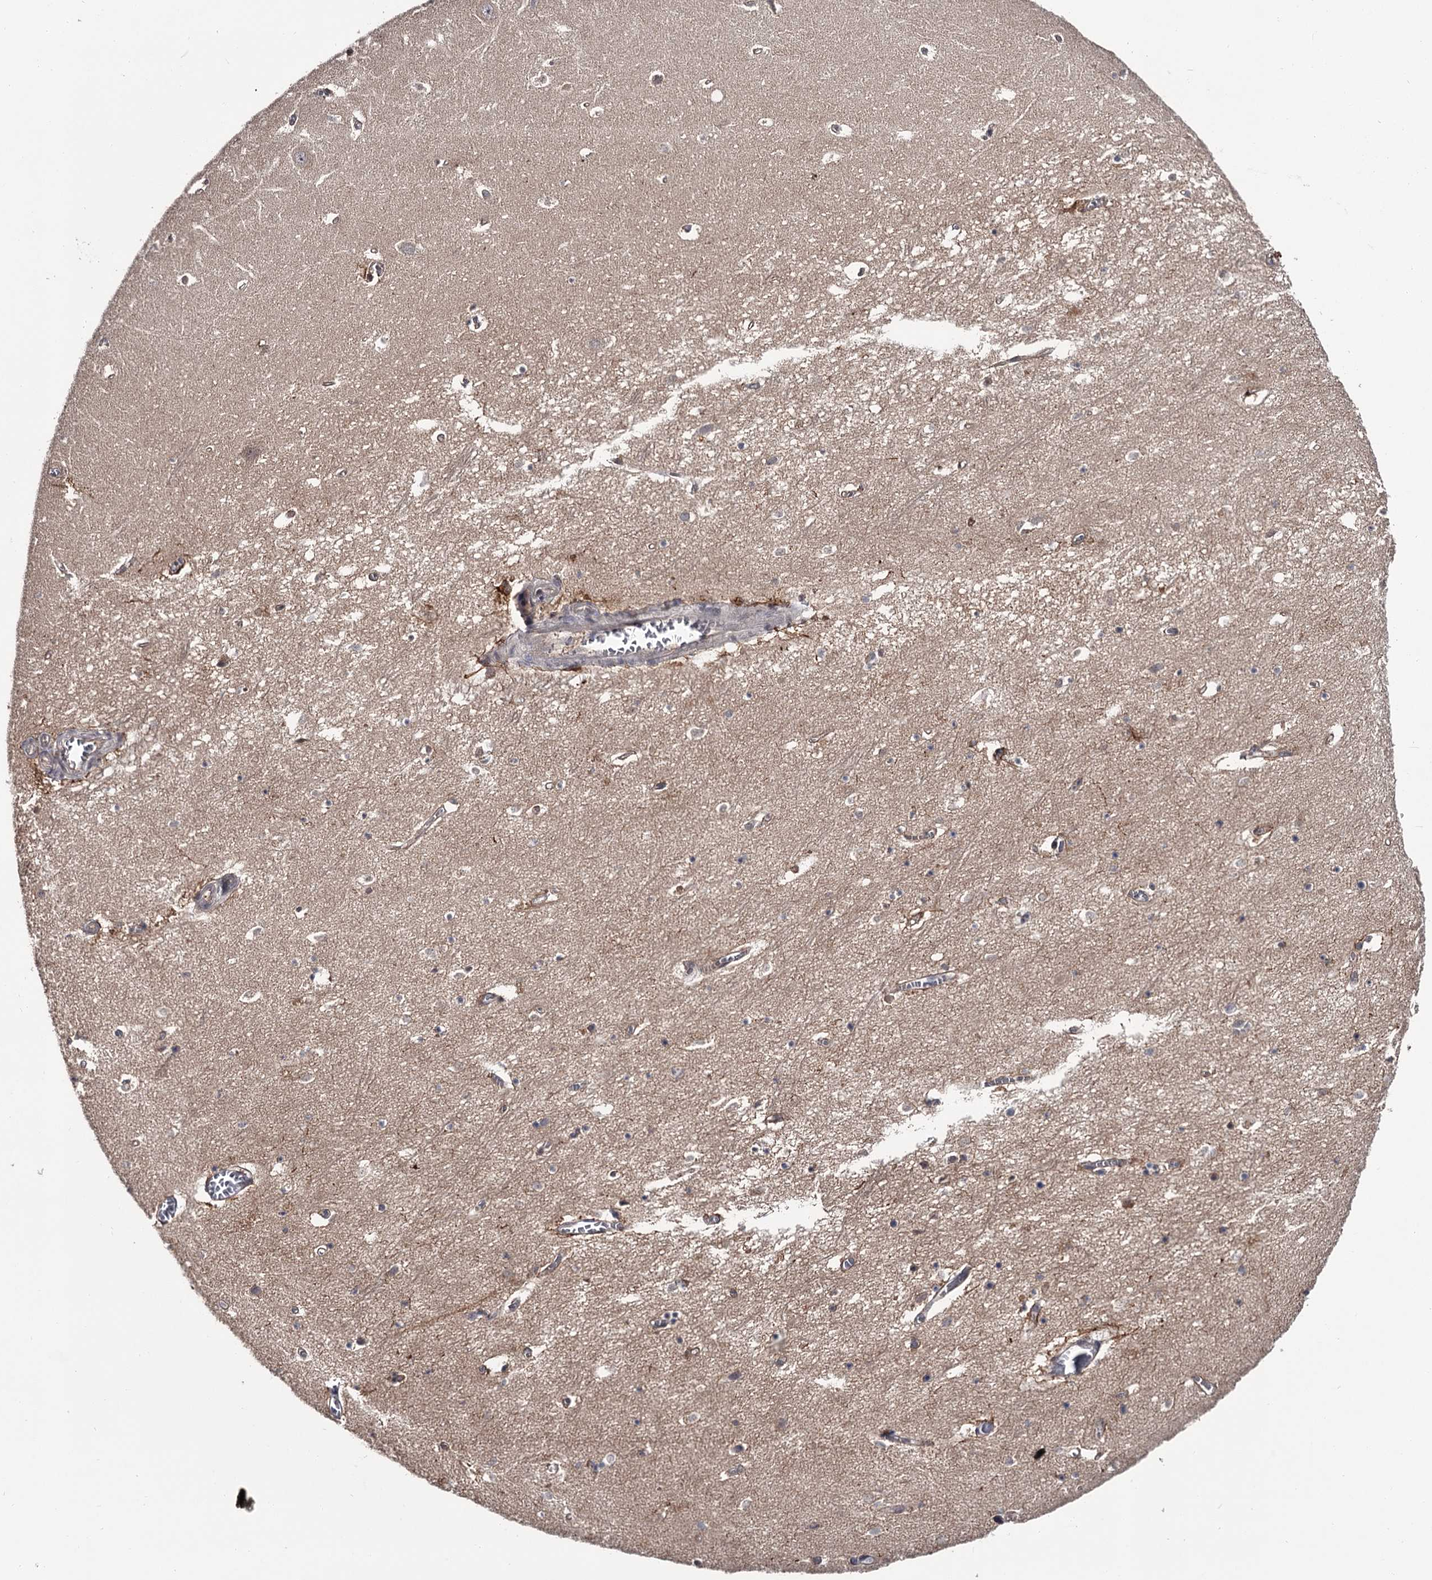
{"staining": {"intensity": "negative", "quantity": "none", "location": "none"}, "tissue": "hippocampus", "cell_type": "Glial cells", "image_type": "normal", "snomed": [{"axis": "morphology", "description": "Normal tissue, NOS"}, {"axis": "topography", "description": "Hippocampus"}], "caption": "Histopathology image shows no protein expression in glial cells of unremarkable hippocampus.", "gene": "DAO", "patient": {"sex": "female", "age": 64}}